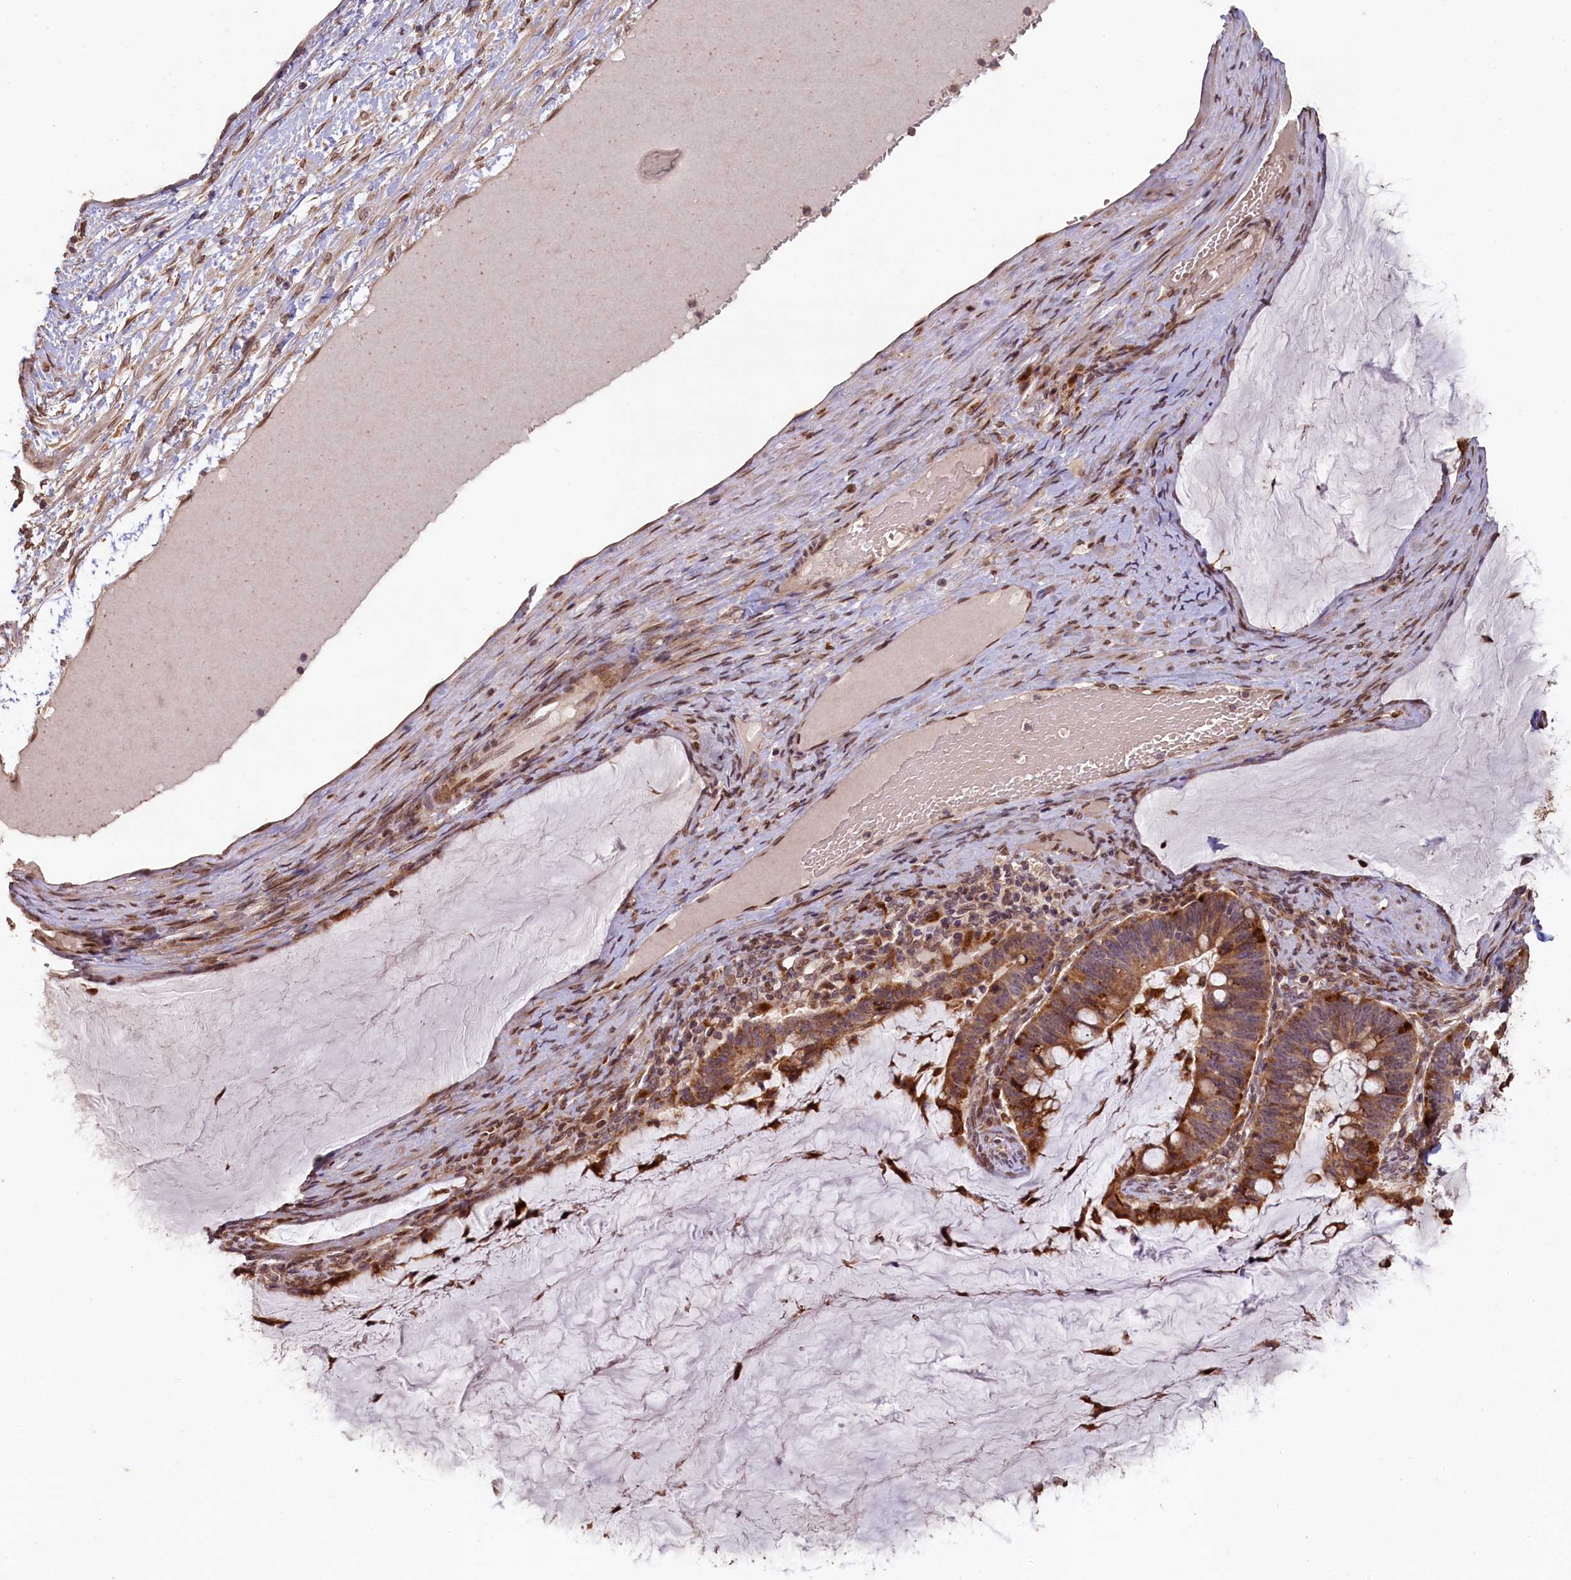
{"staining": {"intensity": "moderate", "quantity": ">75%", "location": "cytoplasmic/membranous"}, "tissue": "ovarian cancer", "cell_type": "Tumor cells", "image_type": "cancer", "snomed": [{"axis": "morphology", "description": "Cystadenocarcinoma, mucinous, NOS"}, {"axis": "topography", "description": "Ovary"}], "caption": "Brown immunohistochemical staining in ovarian mucinous cystadenocarcinoma exhibits moderate cytoplasmic/membranous expression in approximately >75% of tumor cells.", "gene": "SLC38A7", "patient": {"sex": "female", "age": 61}}